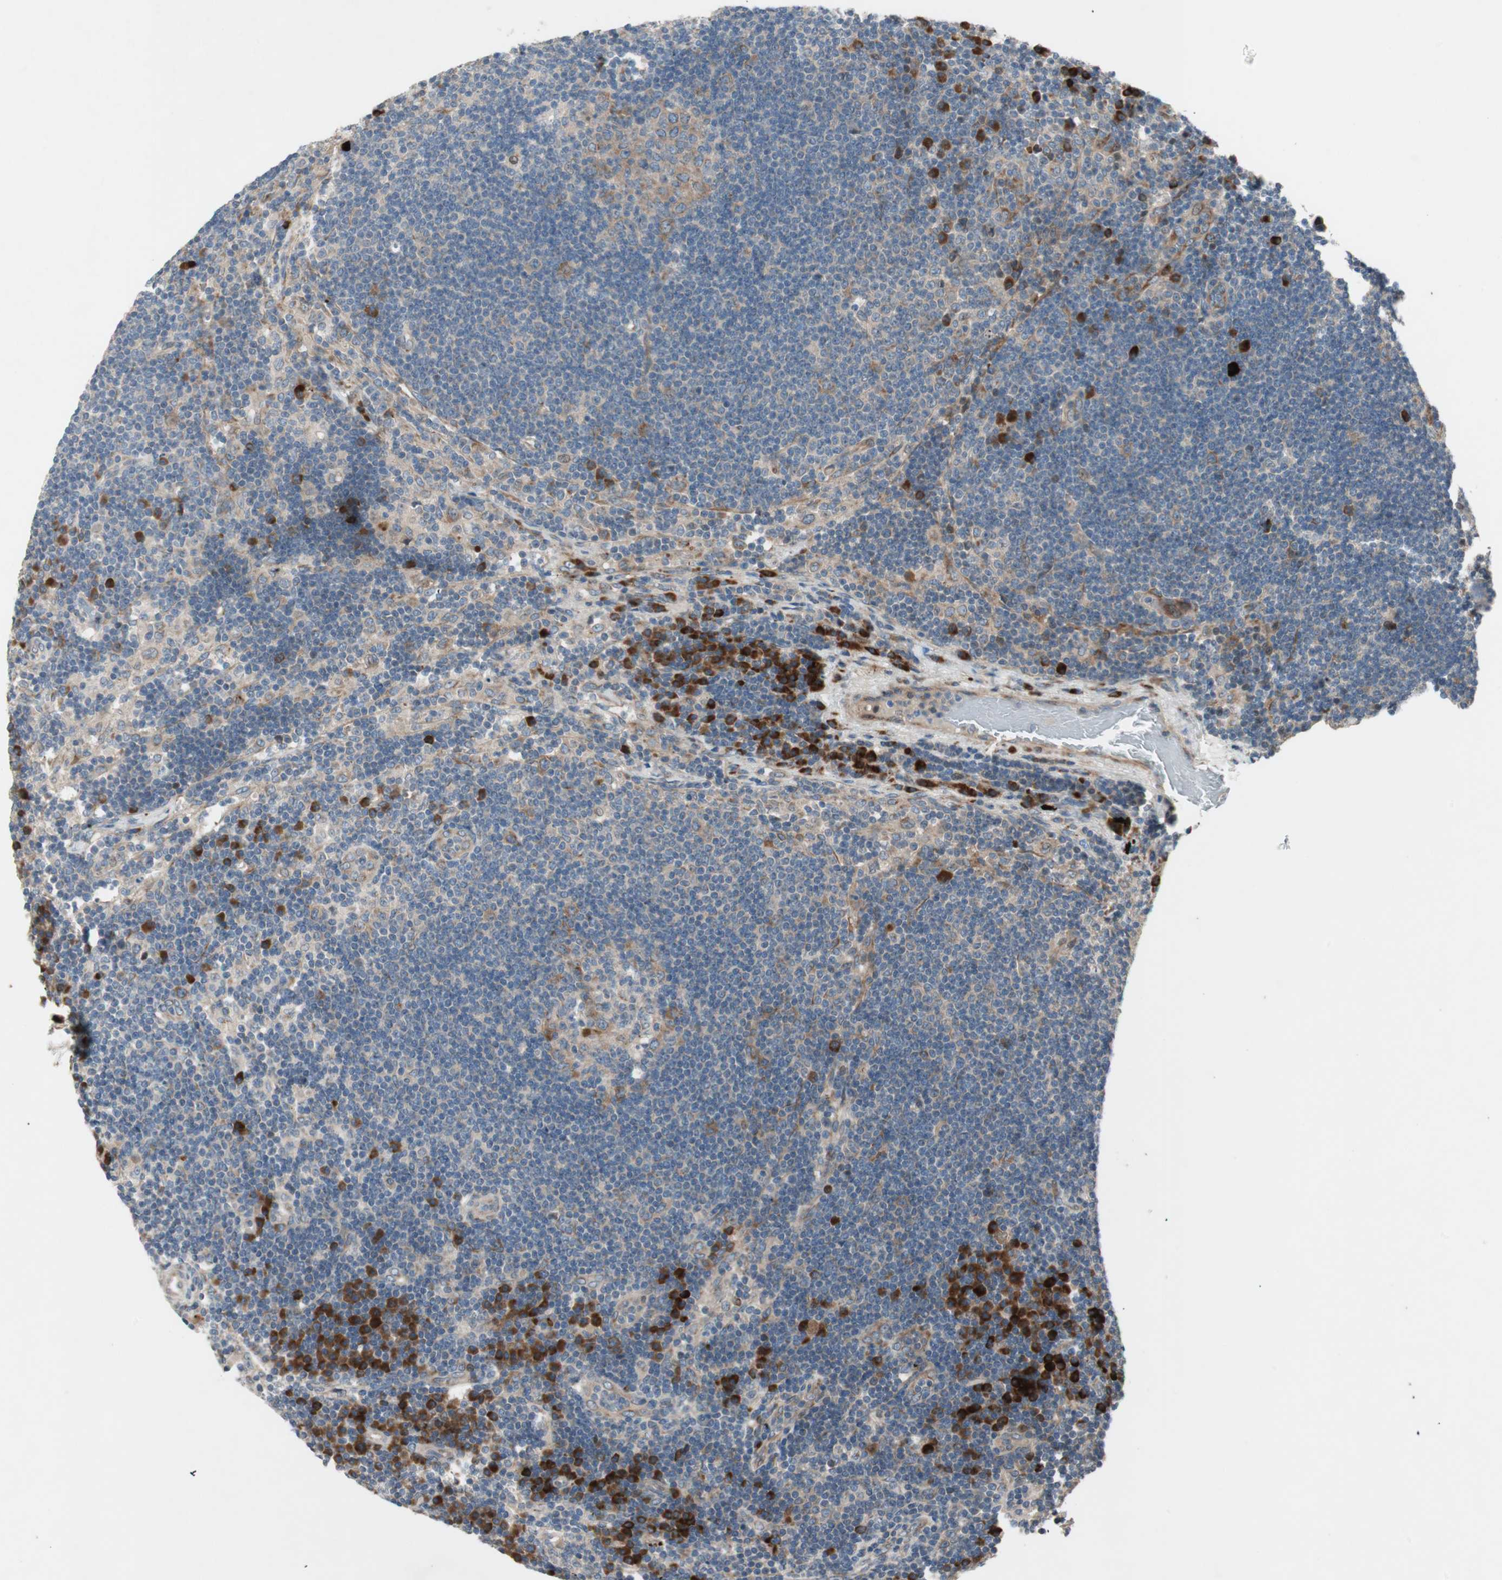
{"staining": {"intensity": "moderate", "quantity": "25%-75%", "location": "cytoplasmic/membranous"}, "tissue": "lymph node", "cell_type": "Germinal center cells", "image_type": "normal", "snomed": [{"axis": "morphology", "description": "Normal tissue, NOS"}, {"axis": "morphology", "description": "Squamous cell carcinoma, metastatic, NOS"}, {"axis": "topography", "description": "Lymph node"}], "caption": "Immunohistochemistry staining of normal lymph node, which shows medium levels of moderate cytoplasmic/membranous staining in approximately 25%-75% of germinal center cells indicating moderate cytoplasmic/membranous protein positivity. The staining was performed using DAB (brown) for protein detection and nuclei were counterstained in hematoxylin (blue).", "gene": "APOO", "patient": {"sex": "female", "age": 53}}